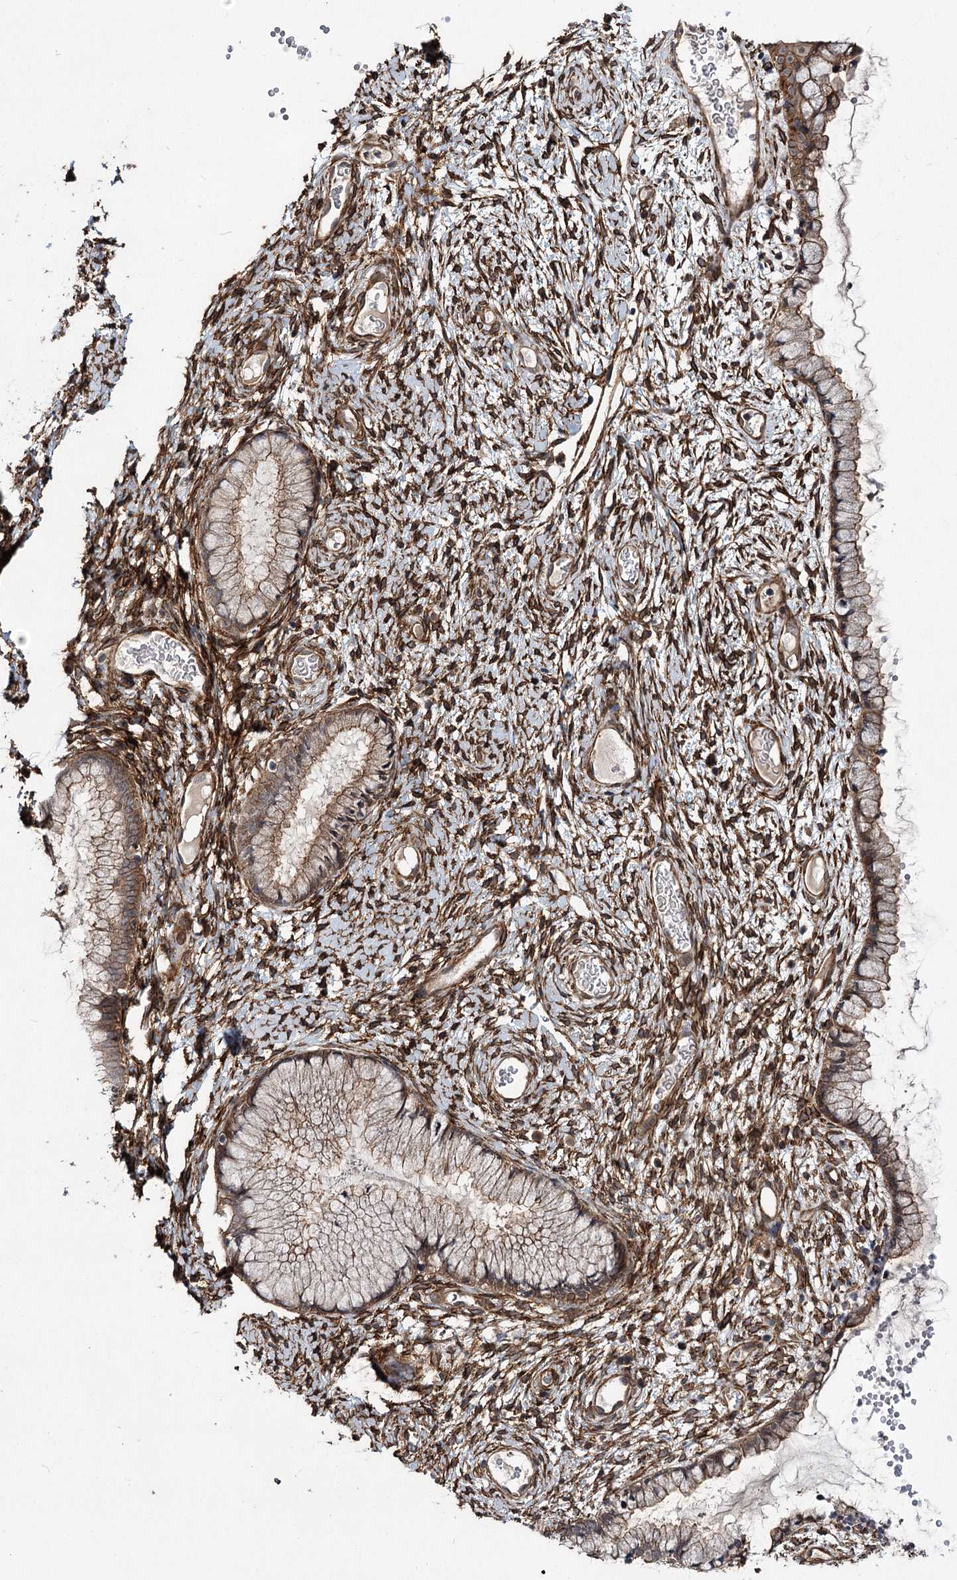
{"staining": {"intensity": "moderate", "quantity": ">75%", "location": "cytoplasmic/membranous"}, "tissue": "cervix", "cell_type": "Glandular cells", "image_type": "normal", "snomed": [{"axis": "morphology", "description": "Normal tissue, NOS"}, {"axis": "topography", "description": "Cervix"}], "caption": "Protein expression analysis of benign human cervix reveals moderate cytoplasmic/membranous expression in approximately >75% of glandular cells. (Stains: DAB in brown, nuclei in blue, Microscopy: brightfield microscopy at high magnification).", "gene": "MYO1C", "patient": {"sex": "female", "age": 42}}